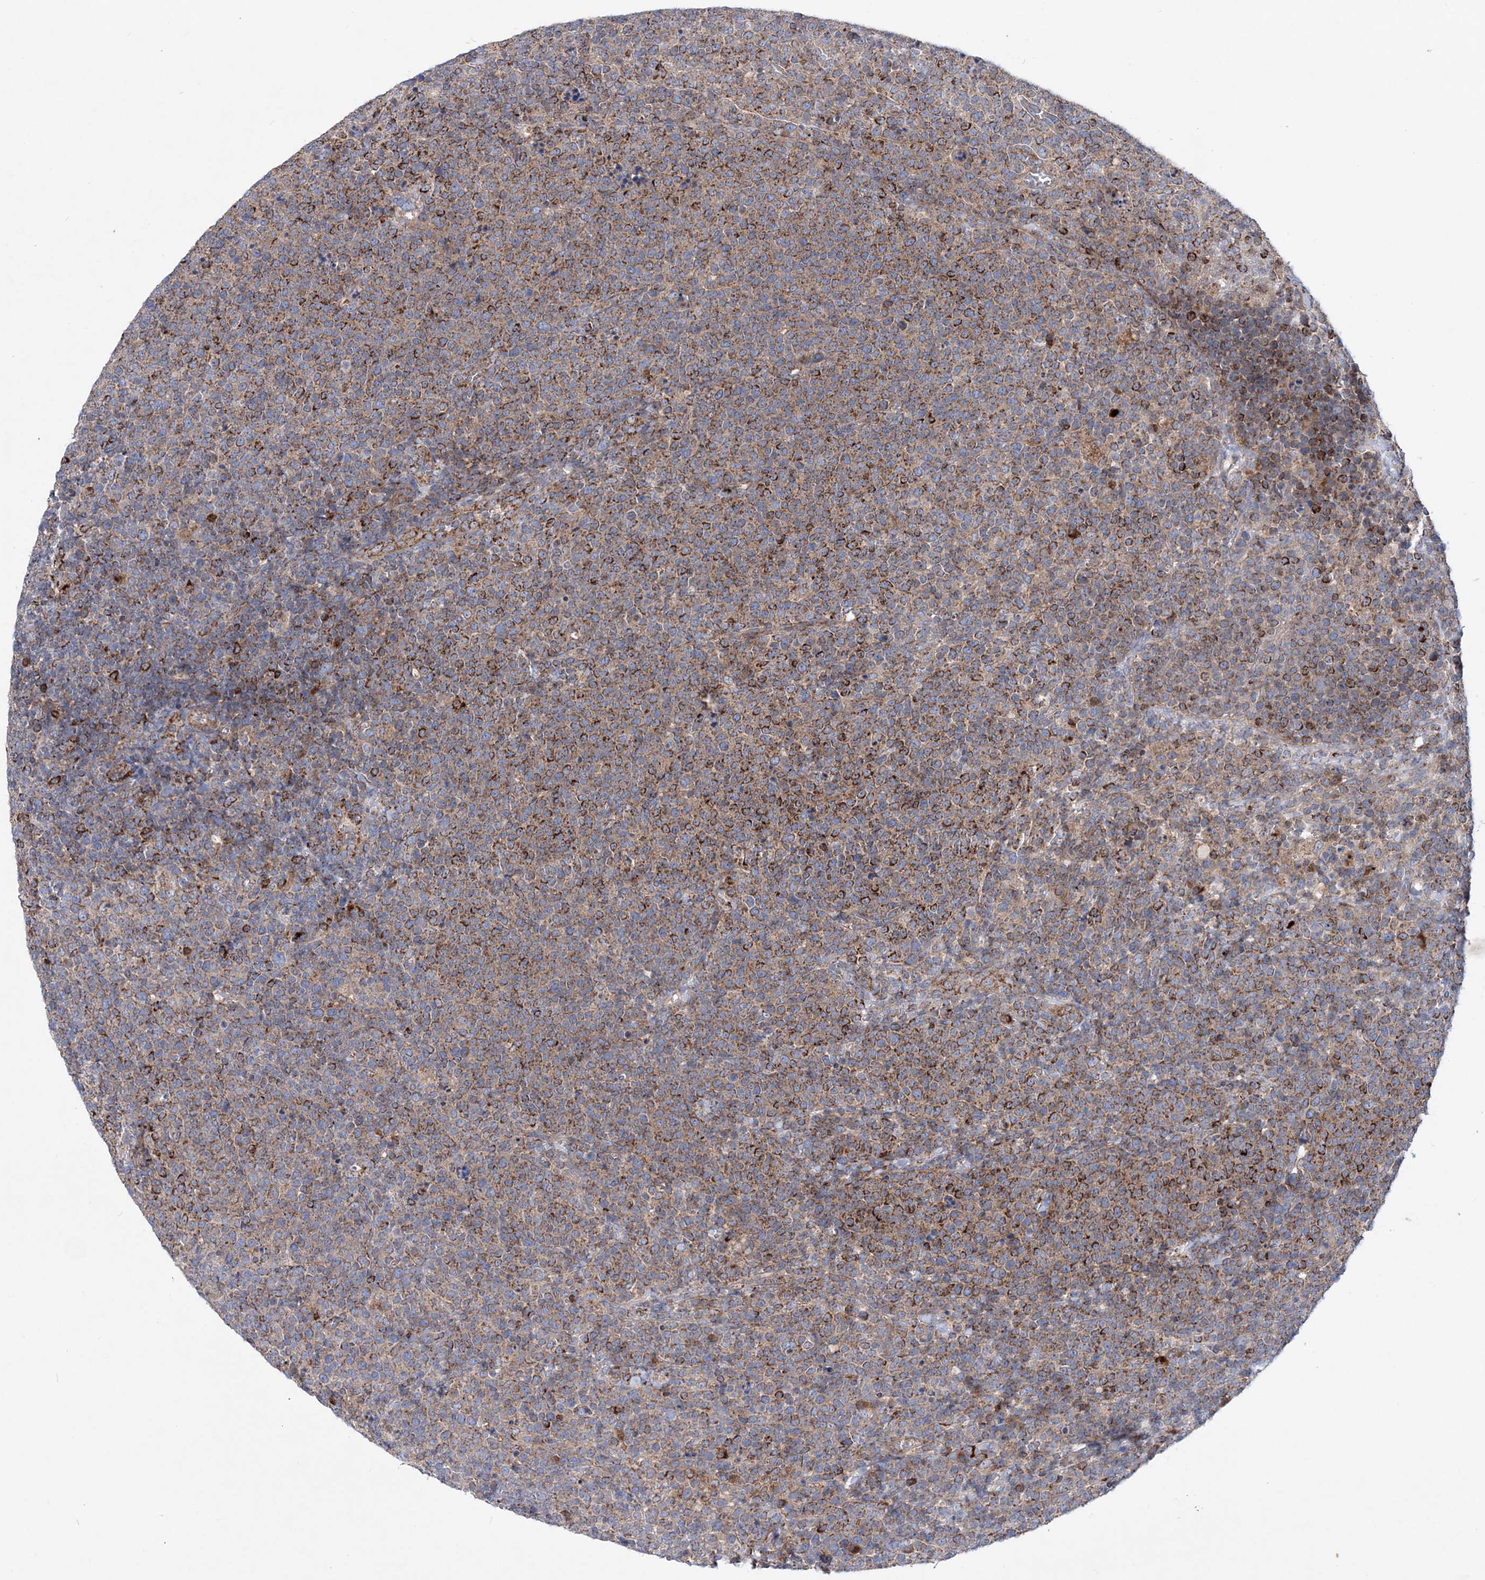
{"staining": {"intensity": "moderate", "quantity": ">75%", "location": "cytoplasmic/membranous"}, "tissue": "lymphoma", "cell_type": "Tumor cells", "image_type": "cancer", "snomed": [{"axis": "morphology", "description": "Malignant lymphoma, non-Hodgkin's type, High grade"}, {"axis": "topography", "description": "Lymph node"}], "caption": "A histopathology image of human high-grade malignant lymphoma, non-Hodgkin's type stained for a protein shows moderate cytoplasmic/membranous brown staining in tumor cells.", "gene": "NGLY1", "patient": {"sex": "male", "age": 61}}